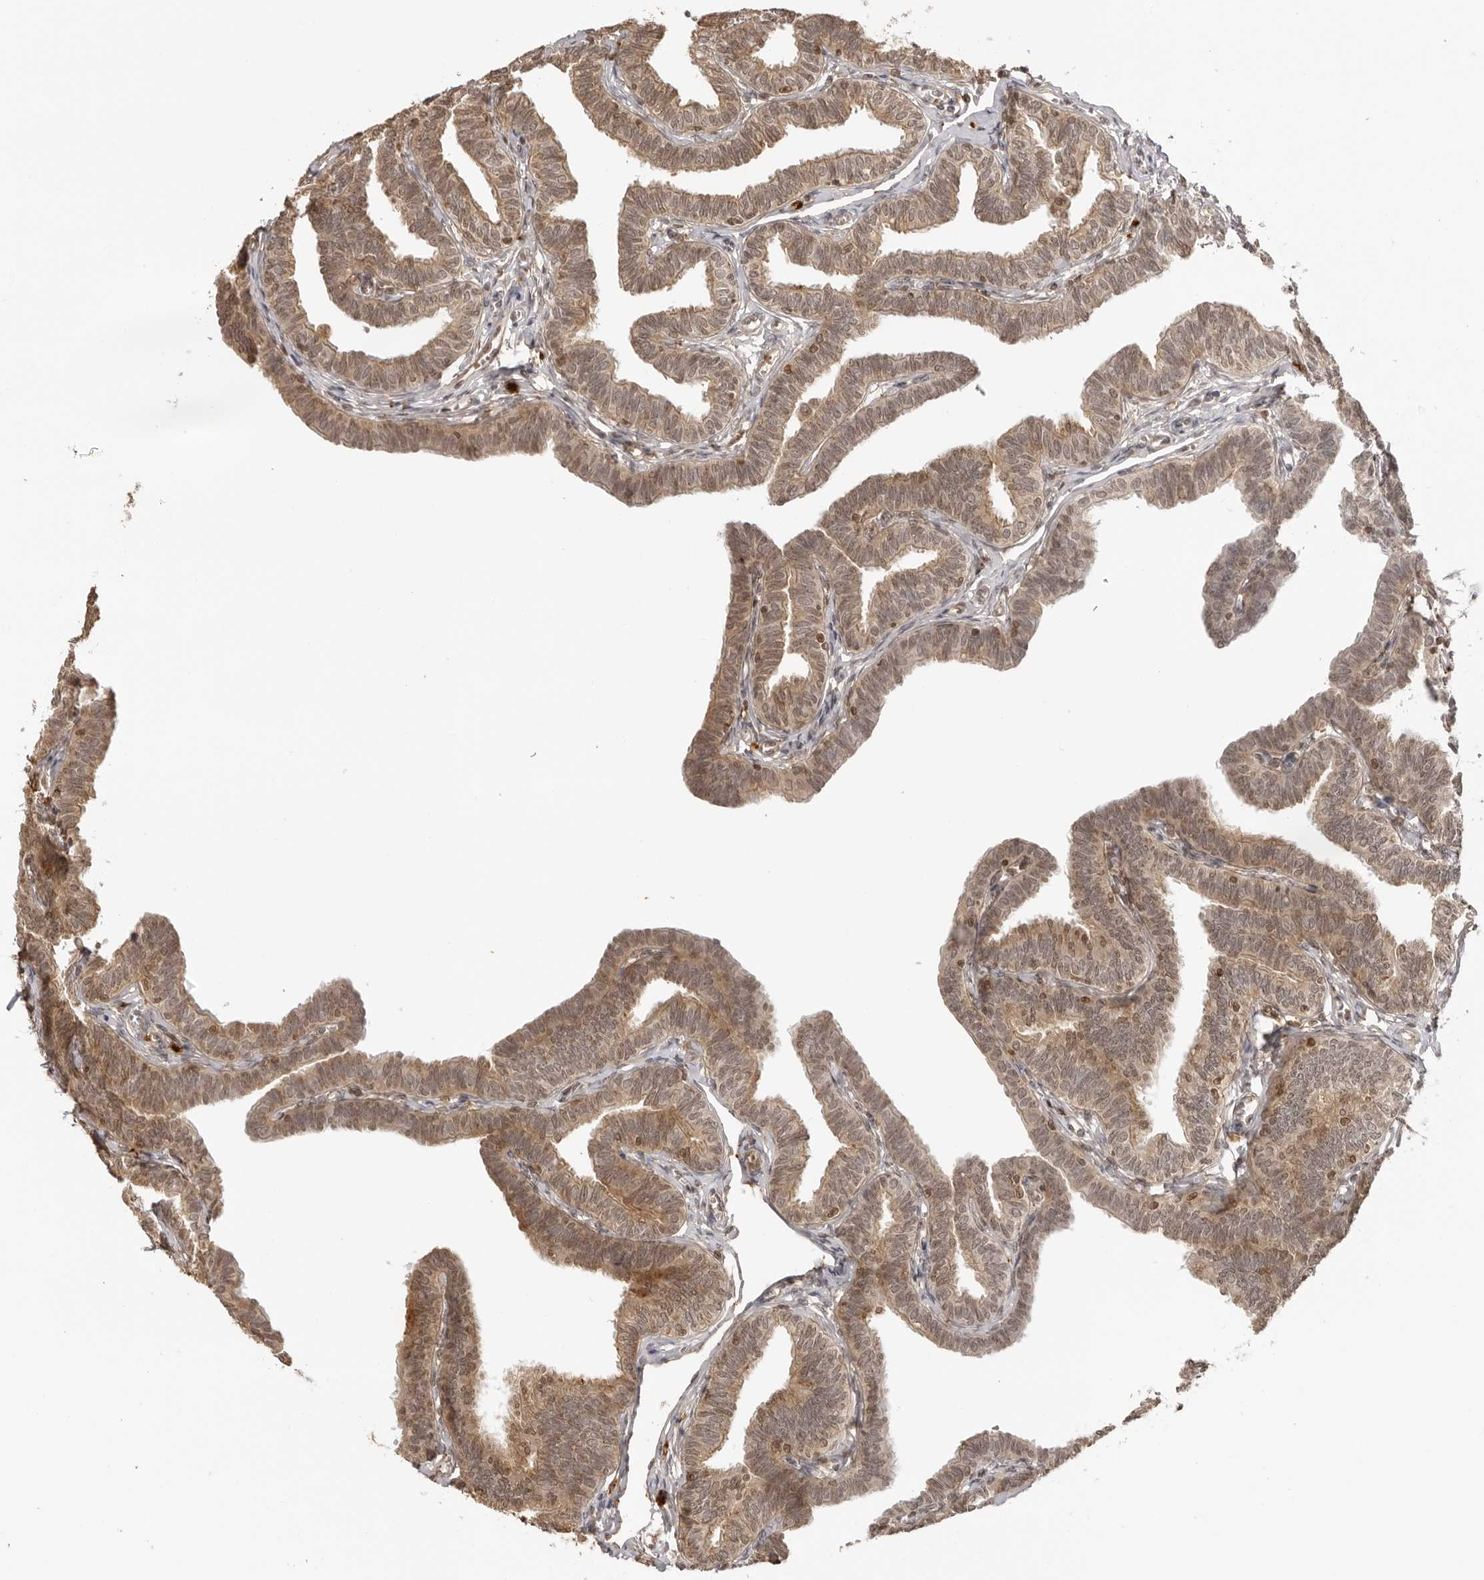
{"staining": {"intensity": "strong", "quantity": "25%-75%", "location": "cytoplasmic/membranous,nuclear"}, "tissue": "fallopian tube", "cell_type": "Glandular cells", "image_type": "normal", "snomed": [{"axis": "morphology", "description": "Normal tissue, NOS"}, {"axis": "topography", "description": "Fallopian tube"}, {"axis": "topography", "description": "Ovary"}], "caption": "Immunohistochemical staining of unremarkable fallopian tube shows 25%-75% levels of strong cytoplasmic/membranous,nuclear protein expression in approximately 25%-75% of glandular cells. (Stains: DAB (3,3'-diaminobenzidine) in brown, nuclei in blue, Microscopy: brightfield microscopy at high magnification).", "gene": "IKBKE", "patient": {"sex": "female", "age": 23}}